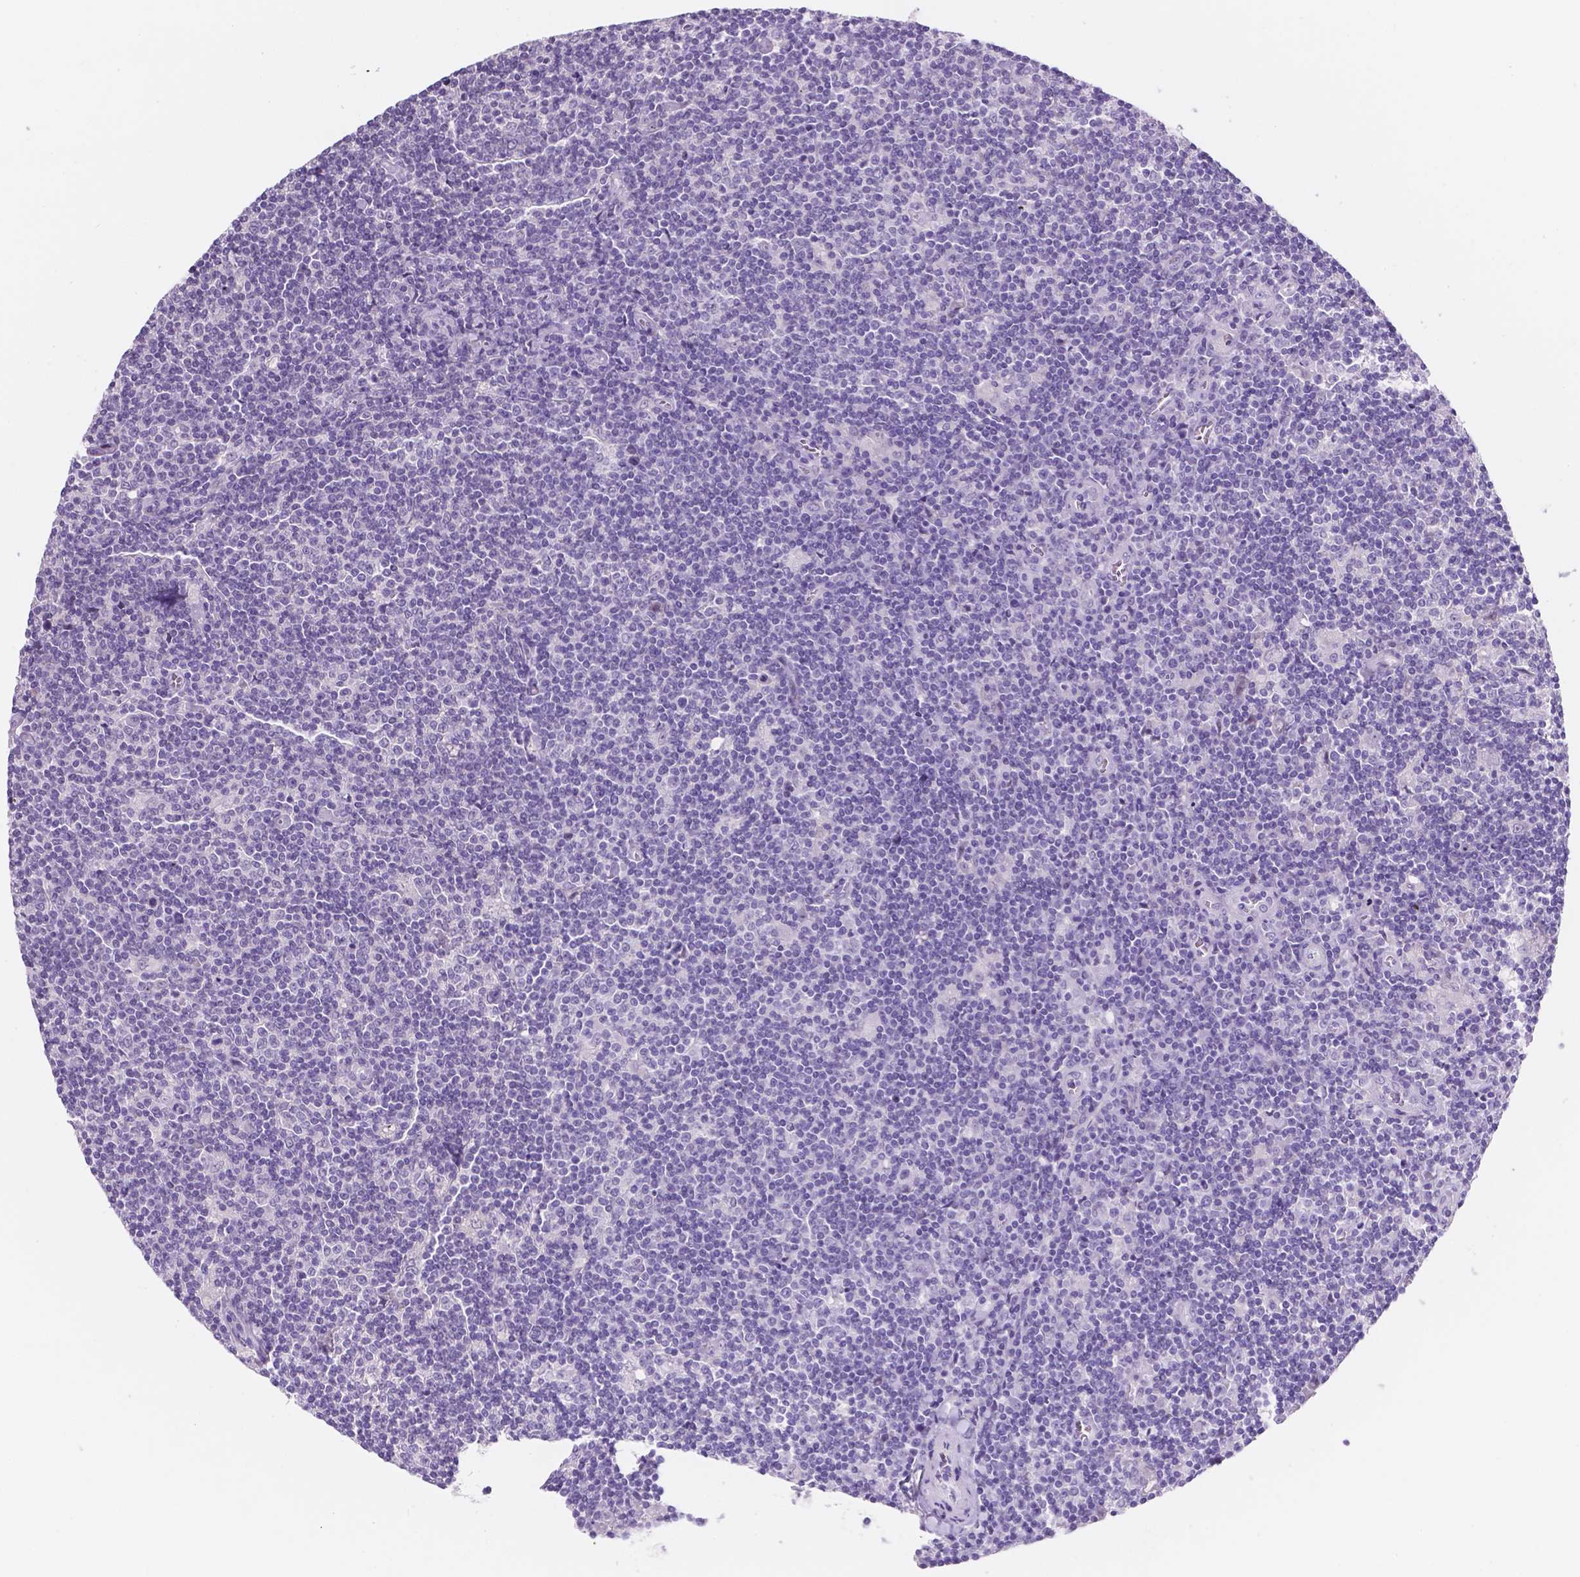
{"staining": {"intensity": "negative", "quantity": "none", "location": "none"}, "tissue": "lymphoma", "cell_type": "Tumor cells", "image_type": "cancer", "snomed": [{"axis": "morphology", "description": "Hodgkin's disease, NOS"}, {"axis": "topography", "description": "Lymph node"}], "caption": "An IHC photomicrograph of Hodgkin's disease is shown. There is no staining in tumor cells of Hodgkin's disease.", "gene": "EBLN2", "patient": {"sex": "male", "age": 40}}